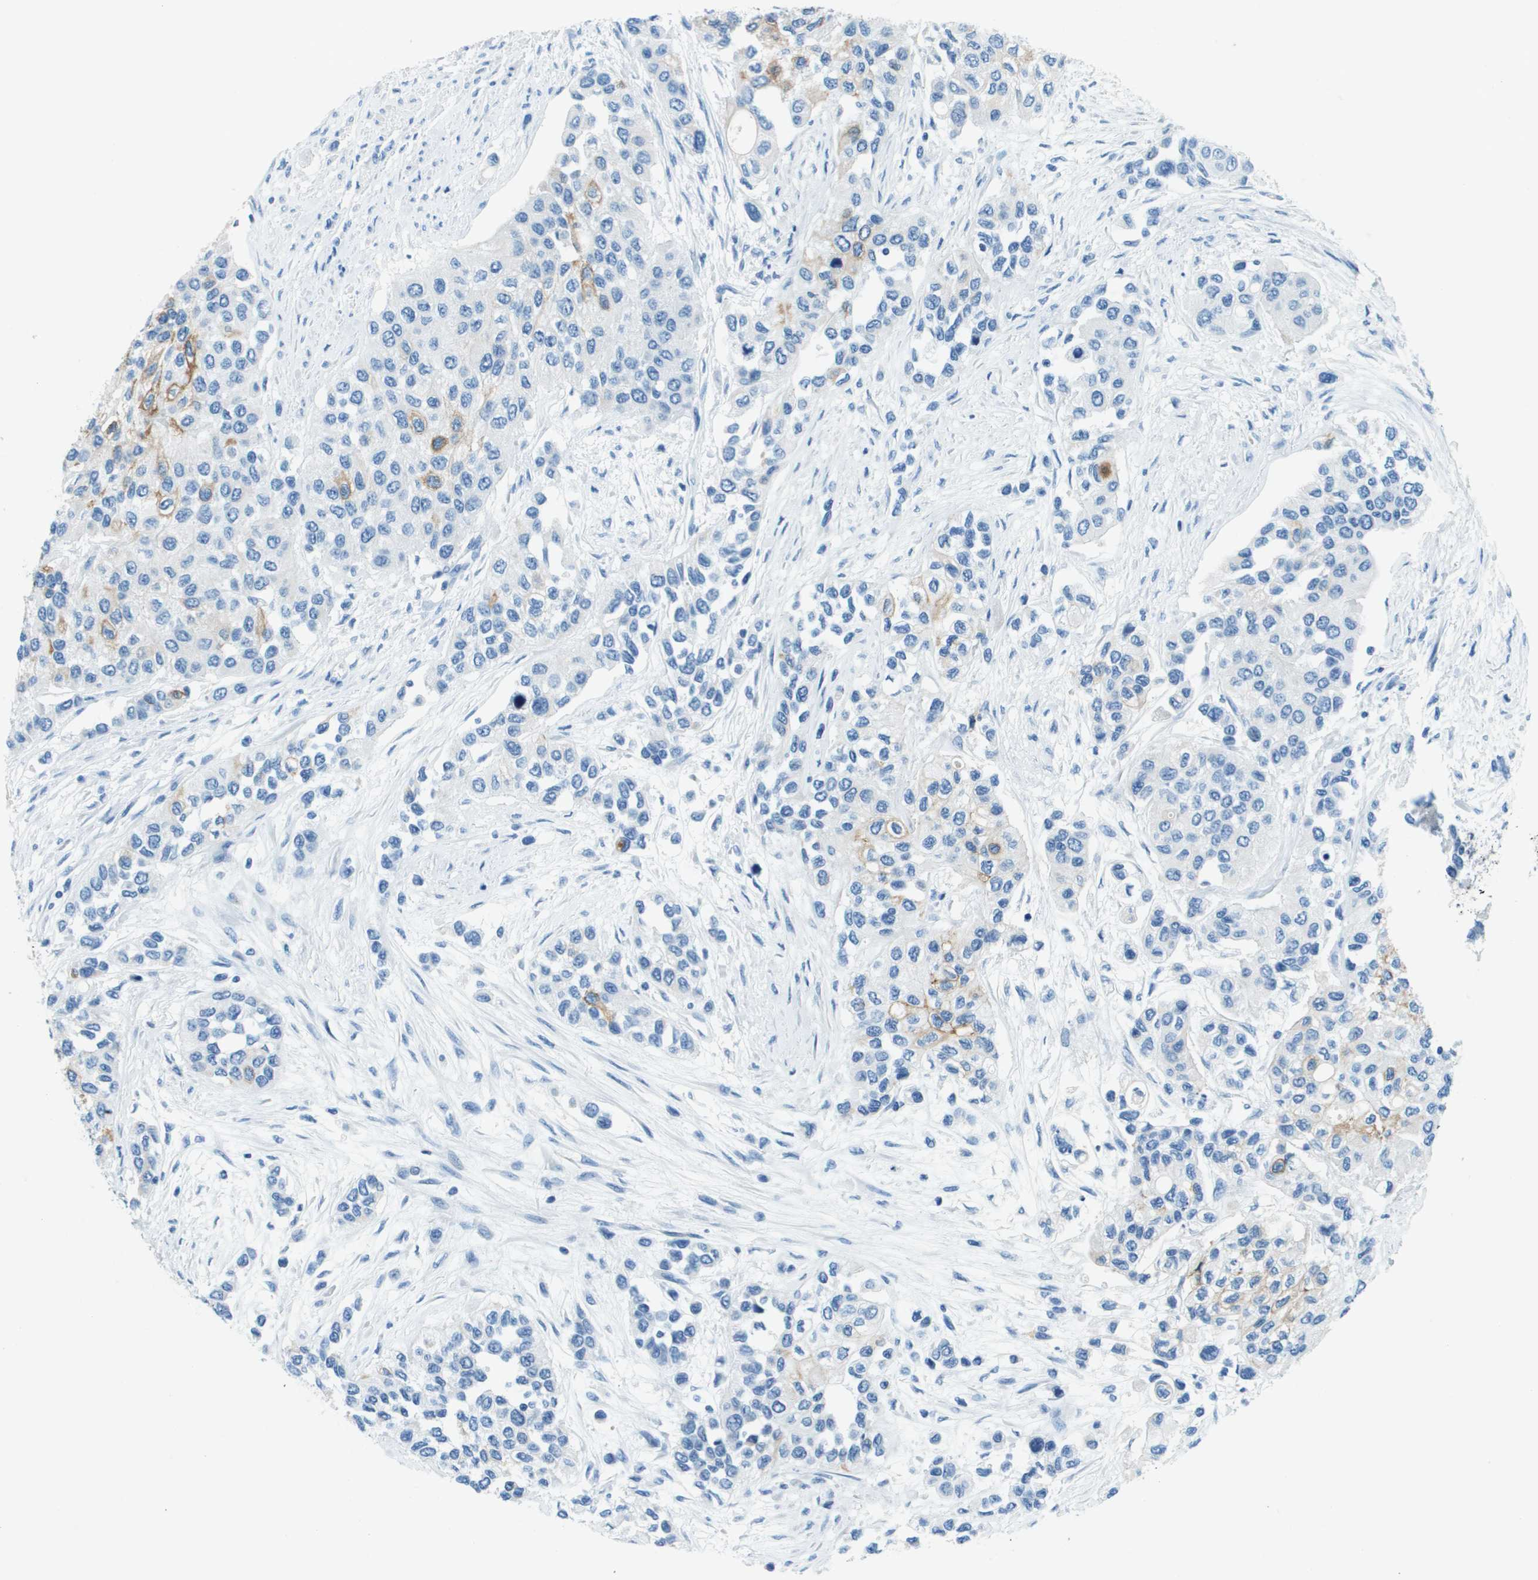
{"staining": {"intensity": "moderate", "quantity": "<25%", "location": "cytoplasmic/membranous"}, "tissue": "urothelial cancer", "cell_type": "Tumor cells", "image_type": "cancer", "snomed": [{"axis": "morphology", "description": "Urothelial carcinoma, High grade"}, {"axis": "topography", "description": "Urinary bladder"}], "caption": "Protein staining demonstrates moderate cytoplasmic/membranous staining in about <25% of tumor cells in urothelial cancer.", "gene": "SLC16A10", "patient": {"sex": "female", "age": 56}}